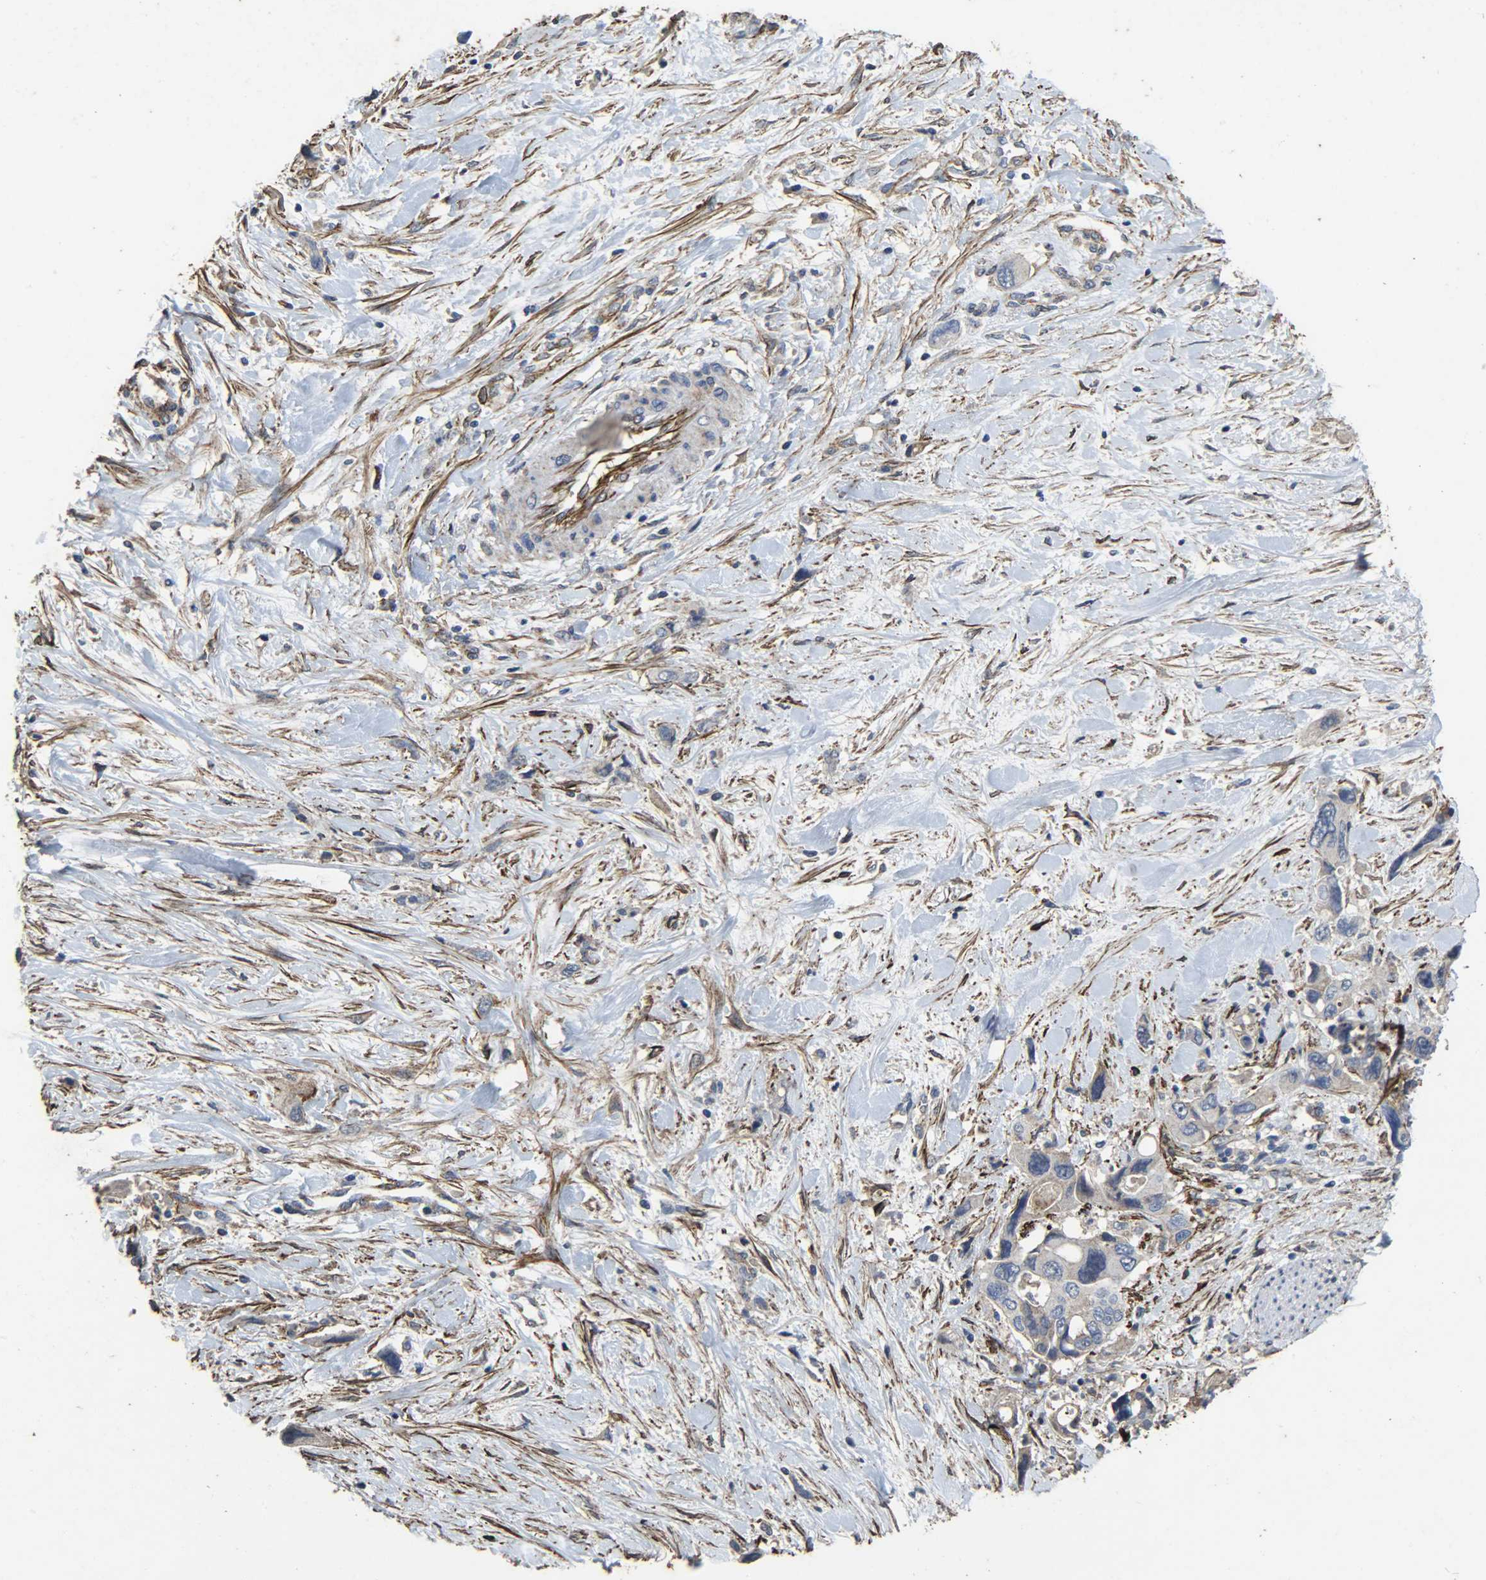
{"staining": {"intensity": "weak", "quantity": "25%-75%", "location": "cytoplasmic/membranous"}, "tissue": "pancreatic cancer", "cell_type": "Tumor cells", "image_type": "cancer", "snomed": [{"axis": "morphology", "description": "Adenocarcinoma, NOS"}, {"axis": "topography", "description": "Pancreas"}], "caption": "A photomicrograph of human pancreatic cancer (adenocarcinoma) stained for a protein shows weak cytoplasmic/membranous brown staining in tumor cells.", "gene": "TPM4", "patient": {"sex": "male", "age": 46}}